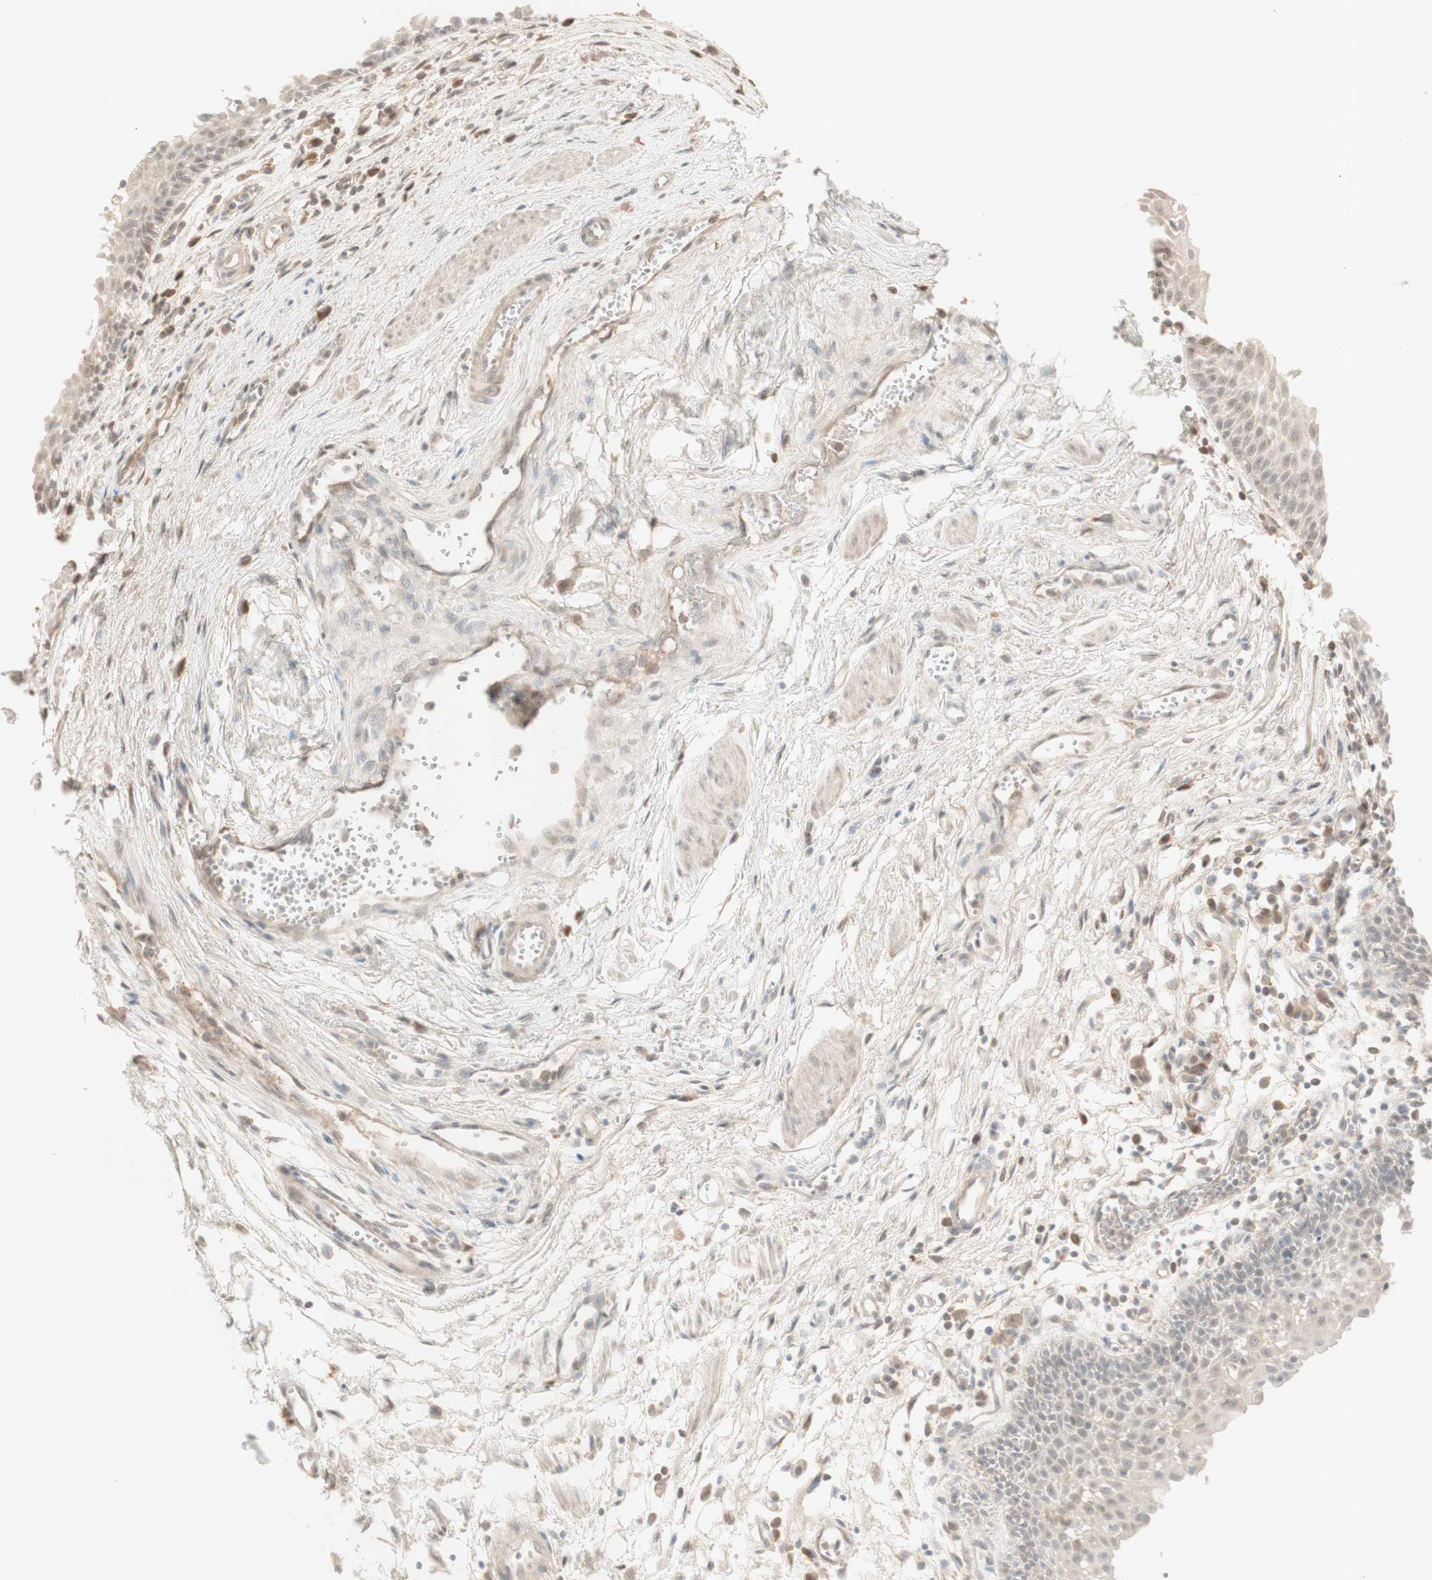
{"staining": {"intensity": "negative", "quantity": "none", "location": "none"}, "tissue": "urothelial cancer", "cell_type": "Tumor cells", "image_type": "cancer", "snomed": [{"axis": "morphology", "description": "Urothelial carcinoma, High grade"}, {"axis": "topography", "description": "Urinary bladder"}], "caption": "An image of urothelial cancer stained for a protein shows no brown staining in tumor cells.", "gene": "PLCD4", "patient": {"sex": "female", "age": 85}}